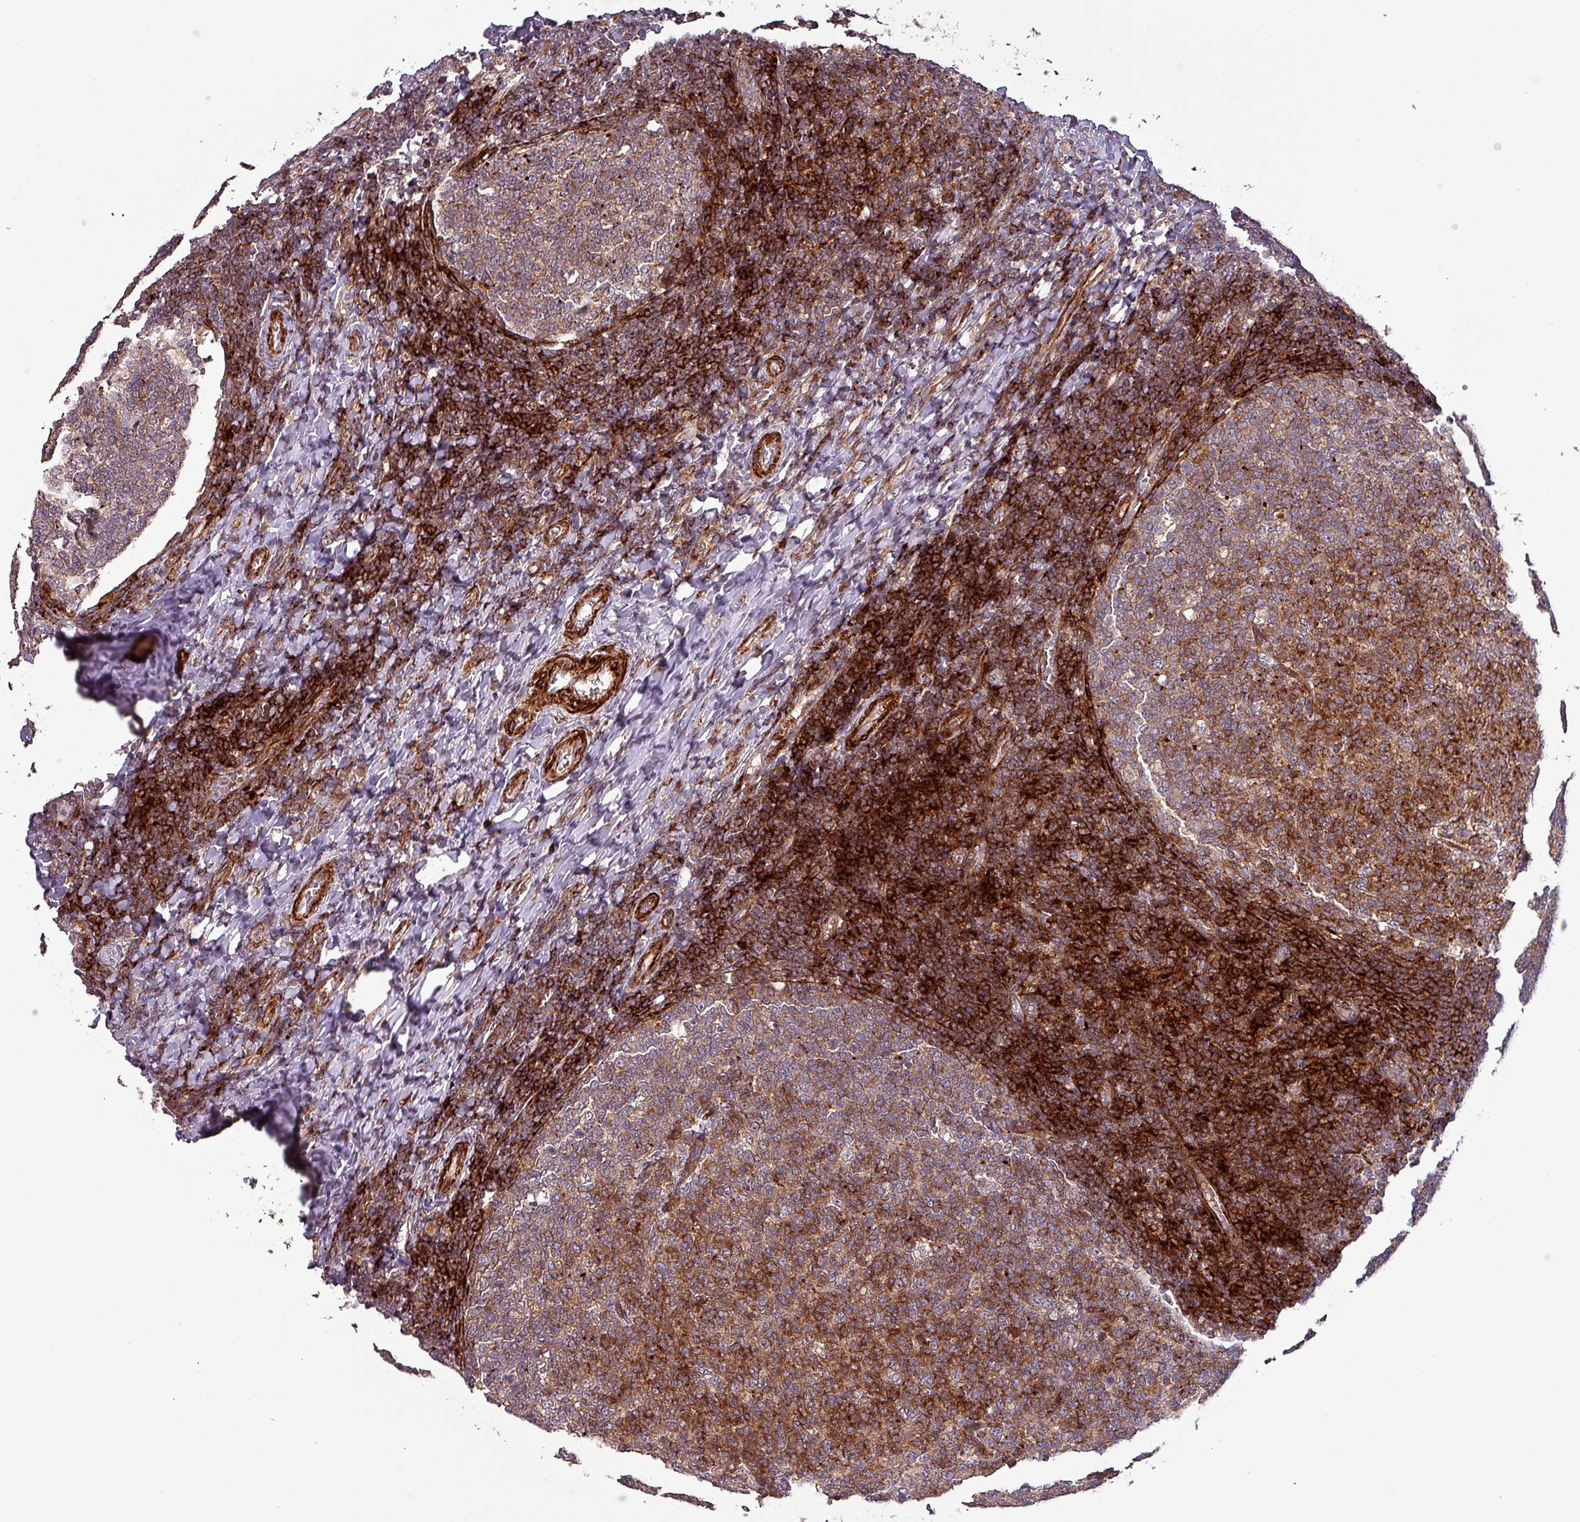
{"staining": {"intensity": "moderate", "quantity": ">75%", "location": "cytoplasmic/membranous"}, "tissue": "tonsil", "cell_type": "Germinal center cells", "image_type": "normal", "snomed": [{"axis": "morphology", "description": "Normal tissue, NOS"}, {"axis": "topography", "description": "Tonsil"}], "caption": "This is a histology image of IHC staining of normal tonsil, which shows moderate expression in the cytoplasmic/membranous of germinal center cells.", "gene": "TPRA1", "patient": {"sex": "female", "age": 19}}